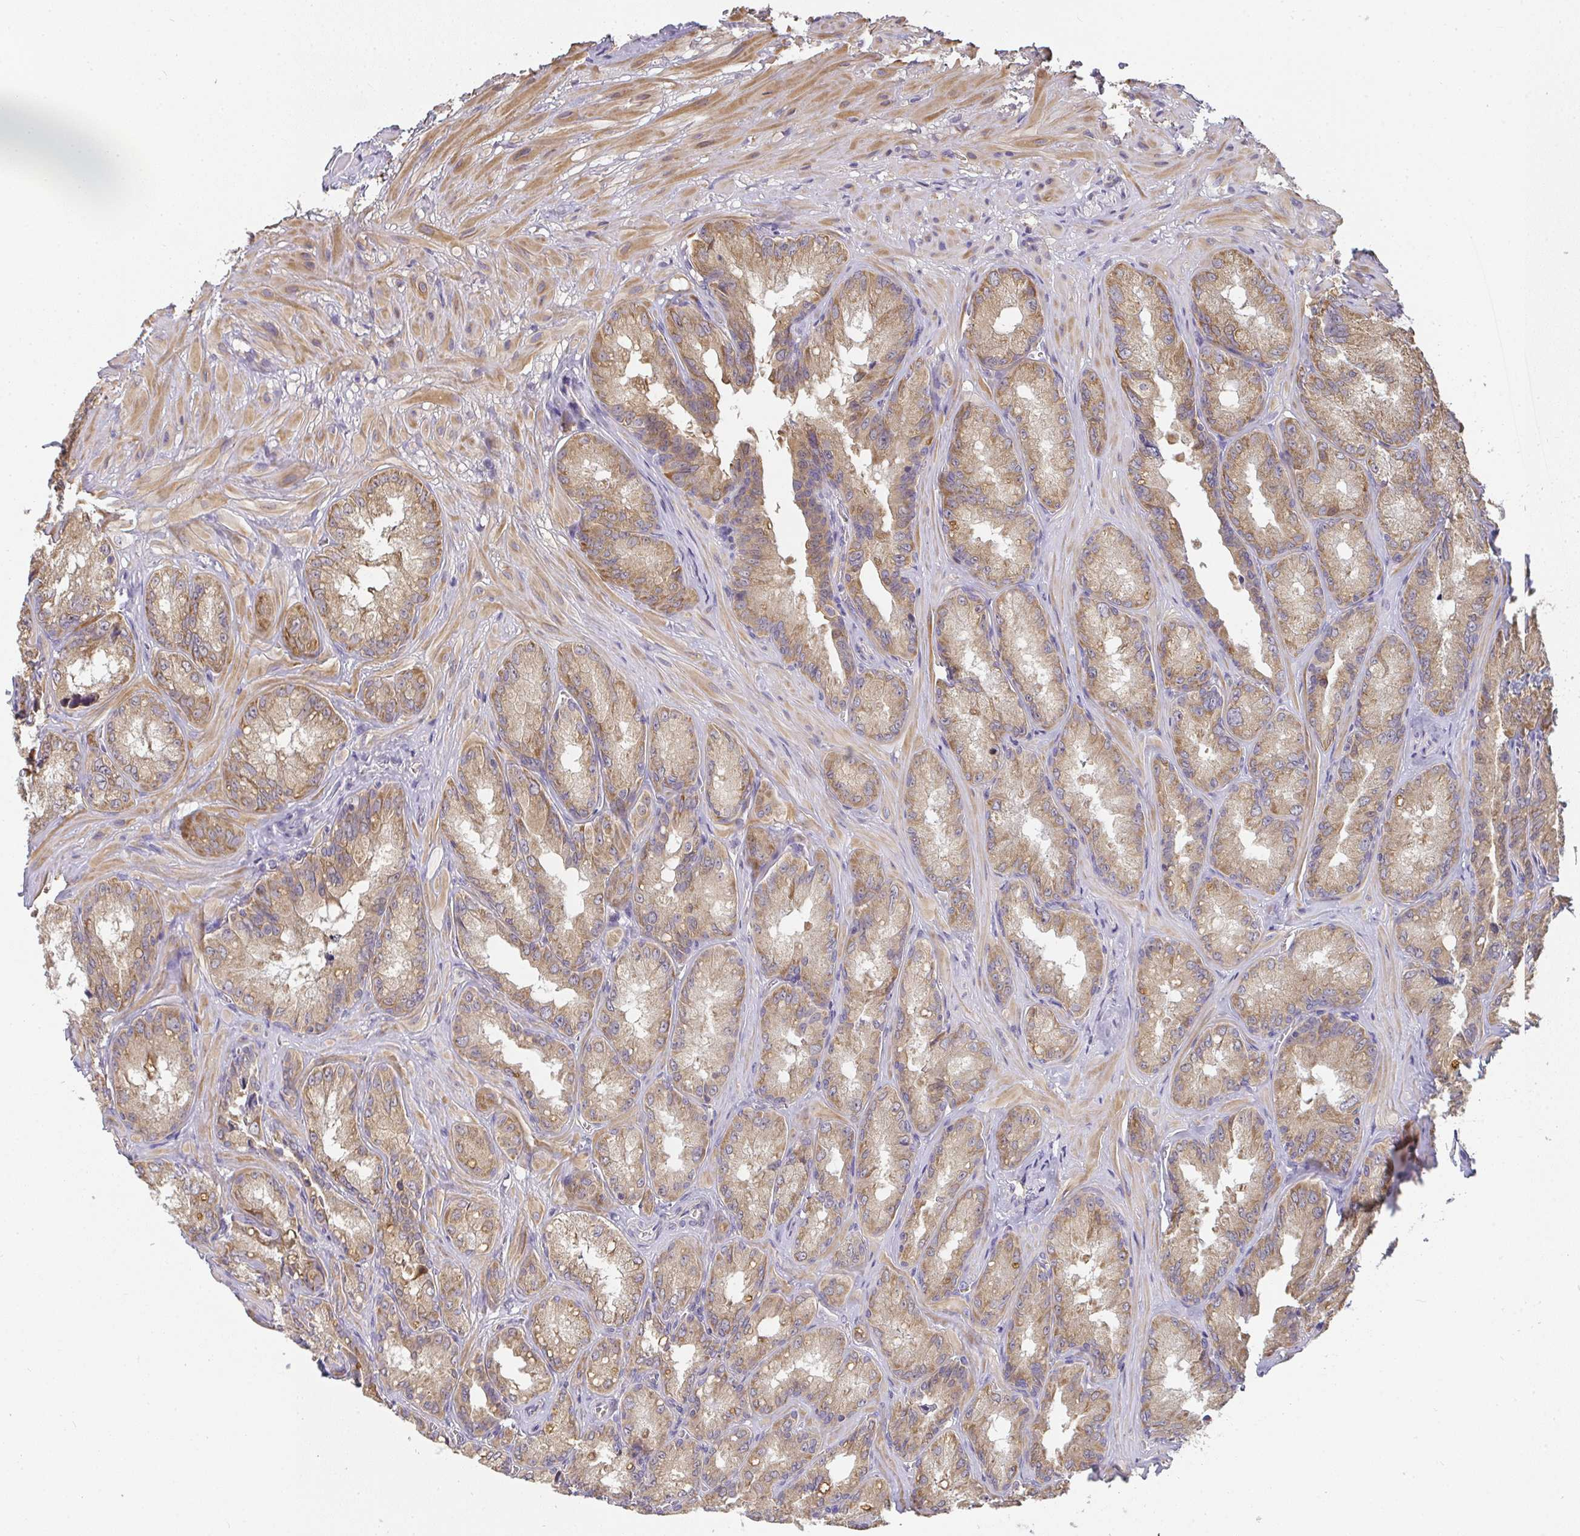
{"staining": {"intensity": "moderate", "quantity": ">75%", "location": "cytoplasmic/membranous"}, "tissue": "seminal vesicle", "cell_type": "Glandular cells", "image_type": "normal", "snomed": [{"axis": "morphology", "description": "Normal tissue, NOS"}, {"axis": "topography", "description": "Seminal veicle"}], "caption": "Seminal vesicle stained with a brown dye exhibits moderate cytoplasmic/membranous positive positivity in approximately >75% of glandular cells.", "gene": "SLC35B3", "patient": {"sex": "male", "age": 47}}